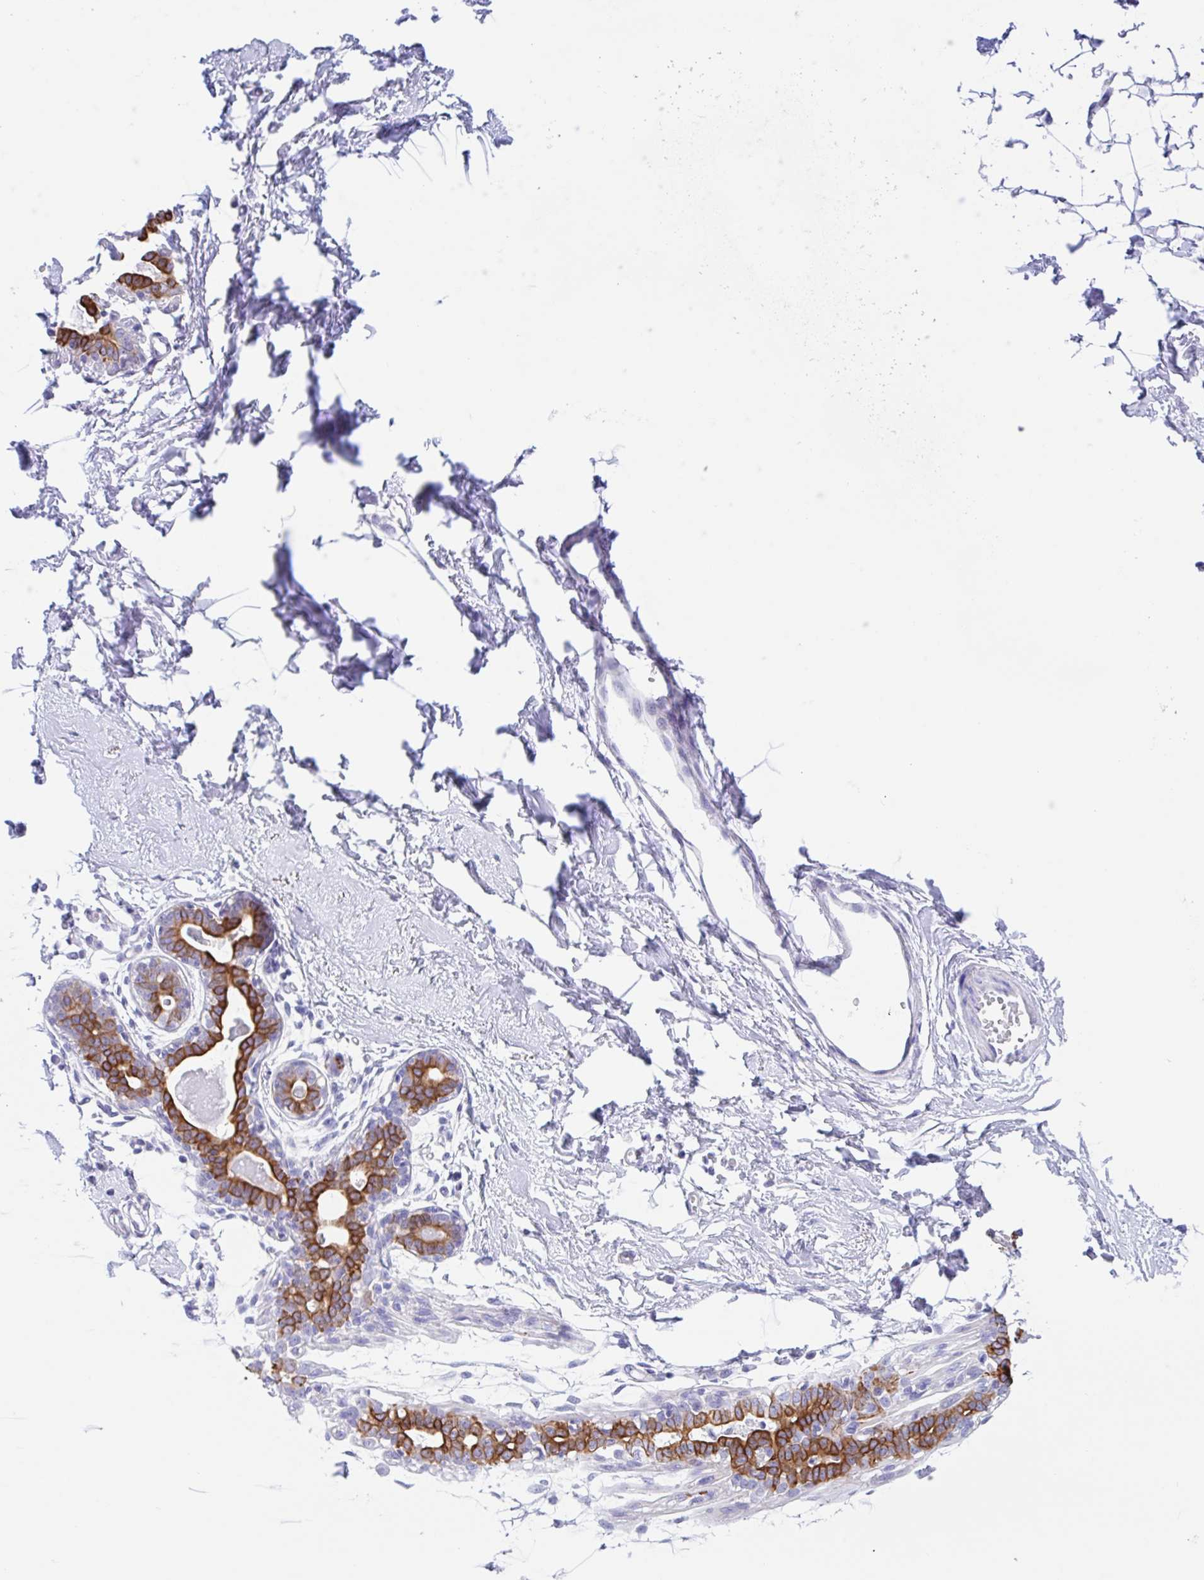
{"staining": {"intensity": "negative", "quantity": "none", "location": "none"}, "tissue": "breast", "cell_type": "Adipocytes", "image_type": "normal", "snomed": [{"axis": "morphology", "description": "Normal tissue, NOS"}, {"axis": "topography", "description": "Breast"}], "caption": "Normal breast was stained to show a protein in brown. There is no significant expression in adipocytes. Brightfield microscopy of IHC stained with DAB (3,3'-diaminobenzidine) (brown) and hematoxylin (blue), captured at high magnification.", "gene": "OR6N2", "patient": {"sex": "female", "age": 45}}